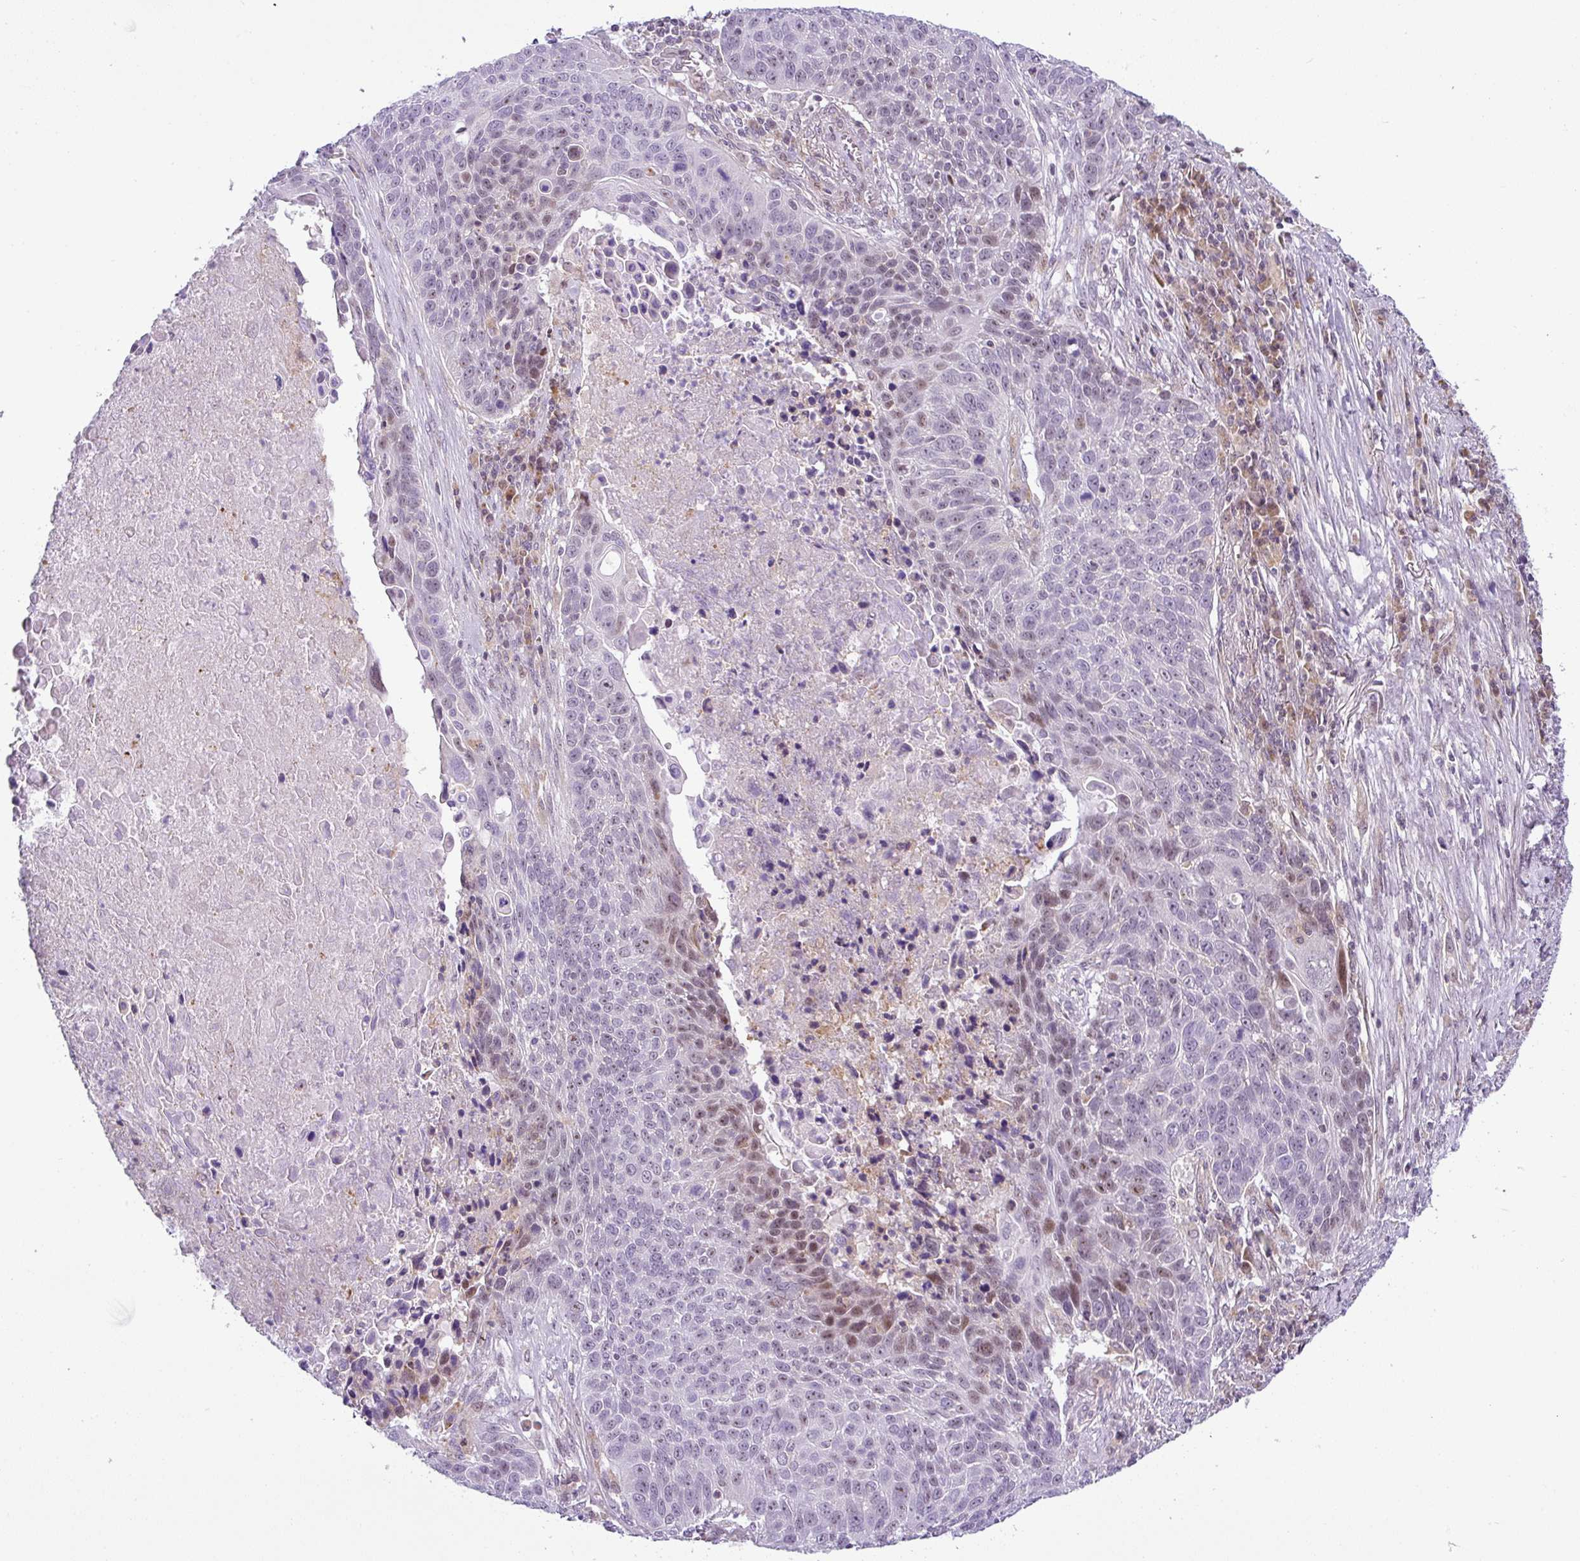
{"staining": {"intensity": "moderate", "quantity": "<25%", "location": "nuclear"}, "tissue": "lung cancer", "cell_type": "Tumor cells", "image_type": "cancer", "snomed": [{"axis": "morphology", "description": "Squamous cell carcinoma, NOS"}, {"axis": "topography", "description": "Lung"}], "caption": "A high-resolution photomicrograph shows immunohistochemistry staining of lung squamous cell carcinoma, which shows moderate nuclear staining in approximately <25% of tumor cells. (DAB = brown stain, brightfield microscopy at high magnification).", "gene": "NDUFB2", "patient": {"sex": "male", "age": 78}}